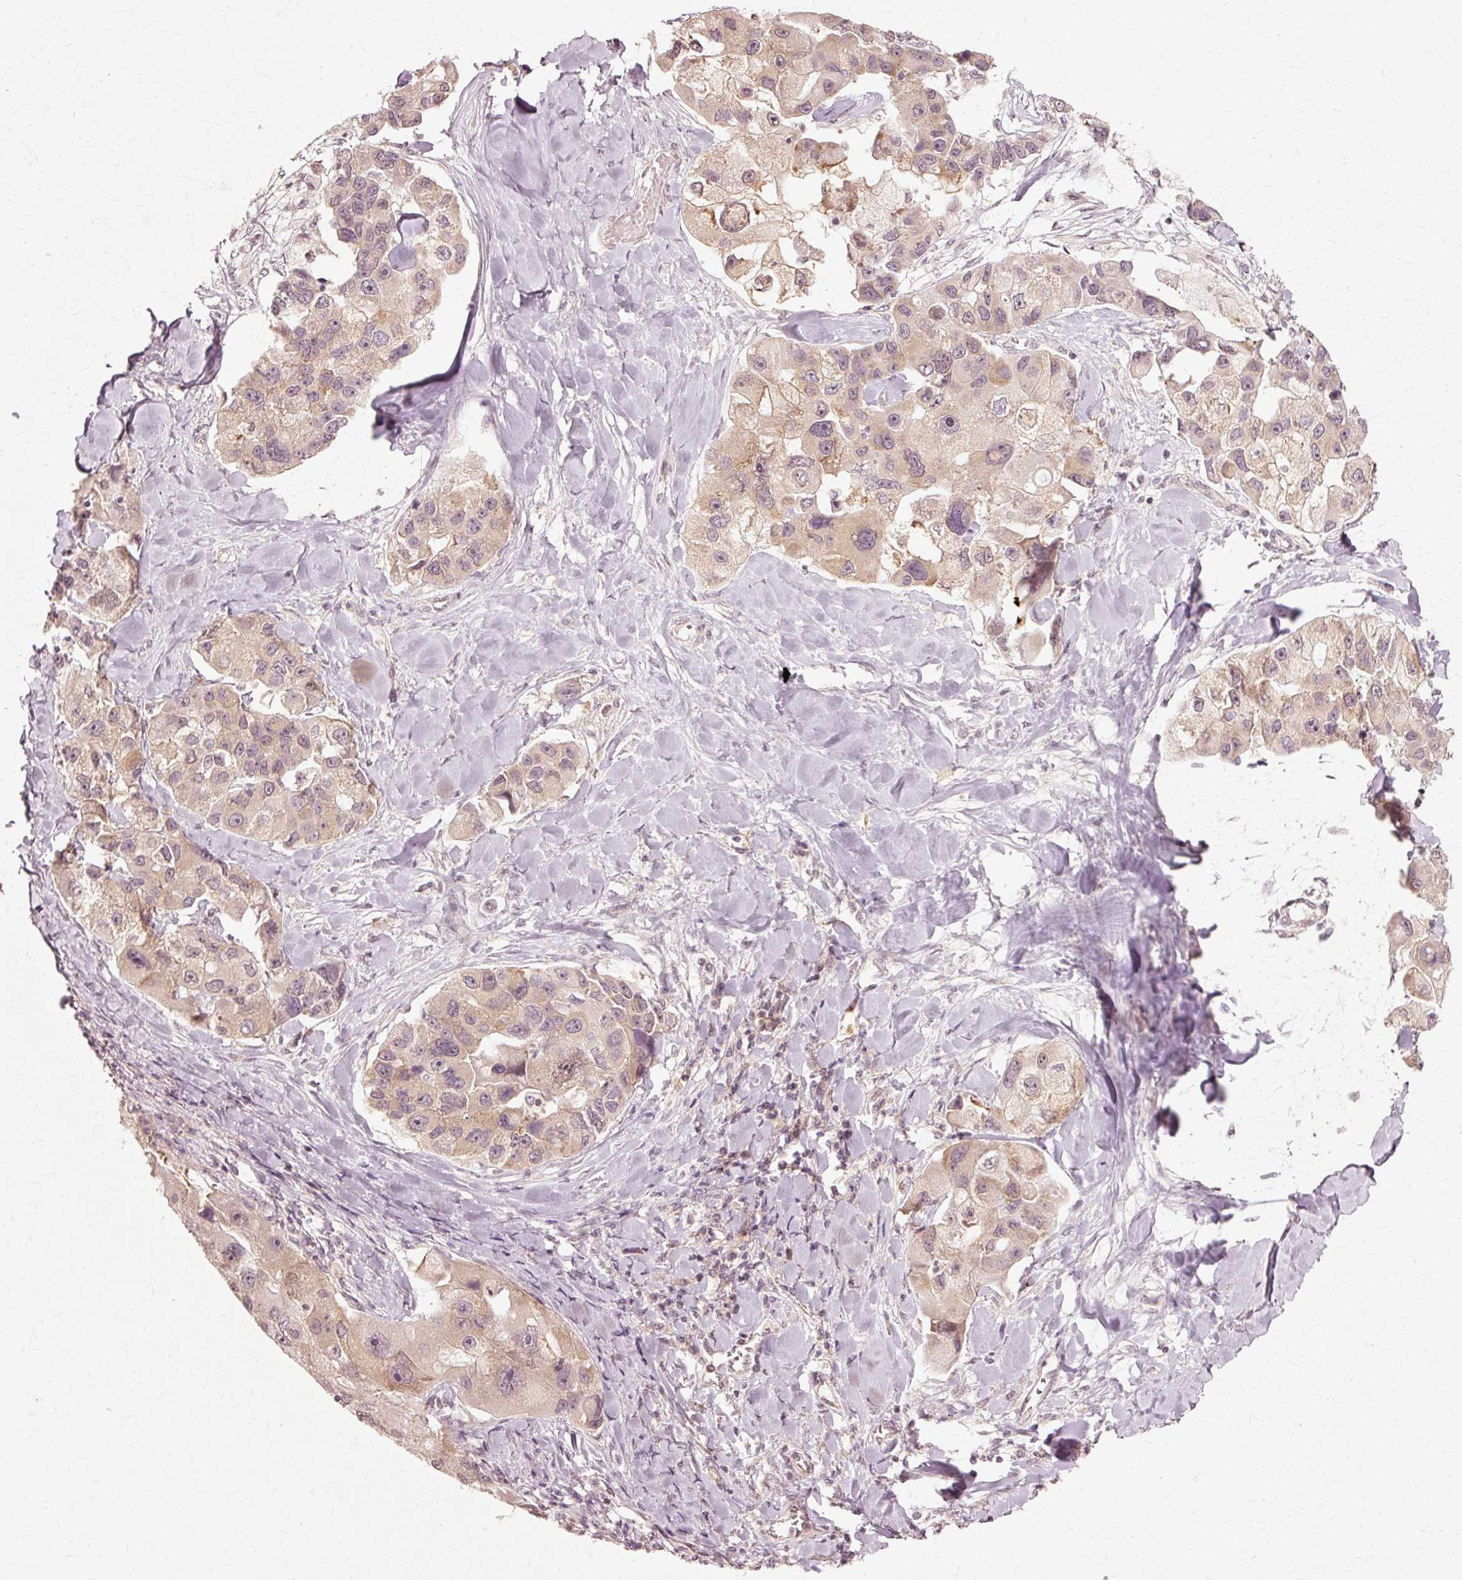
{"staining": {"intensity": "weak", "quantity": ">75%", "location": "cytoplasmic/membranous"}, "tissue": "lung cancer", "cell_type": "Tumor cells", "image_type": "cancer", "snomed": [{"axis": "morphology", "description": "Adenocarcinoma, NOS"}, {"axis": "topography", "description": "Lung"}], "caption": "IHC histopathology image of lung cancer stained for a protein (brown), which demonstrates low levels of weak cytoplasmic/membranous staining in approximately >75% of tumor cells.", "gene": "RGPD5", "patient": {"sex": "female", "age": 54}}